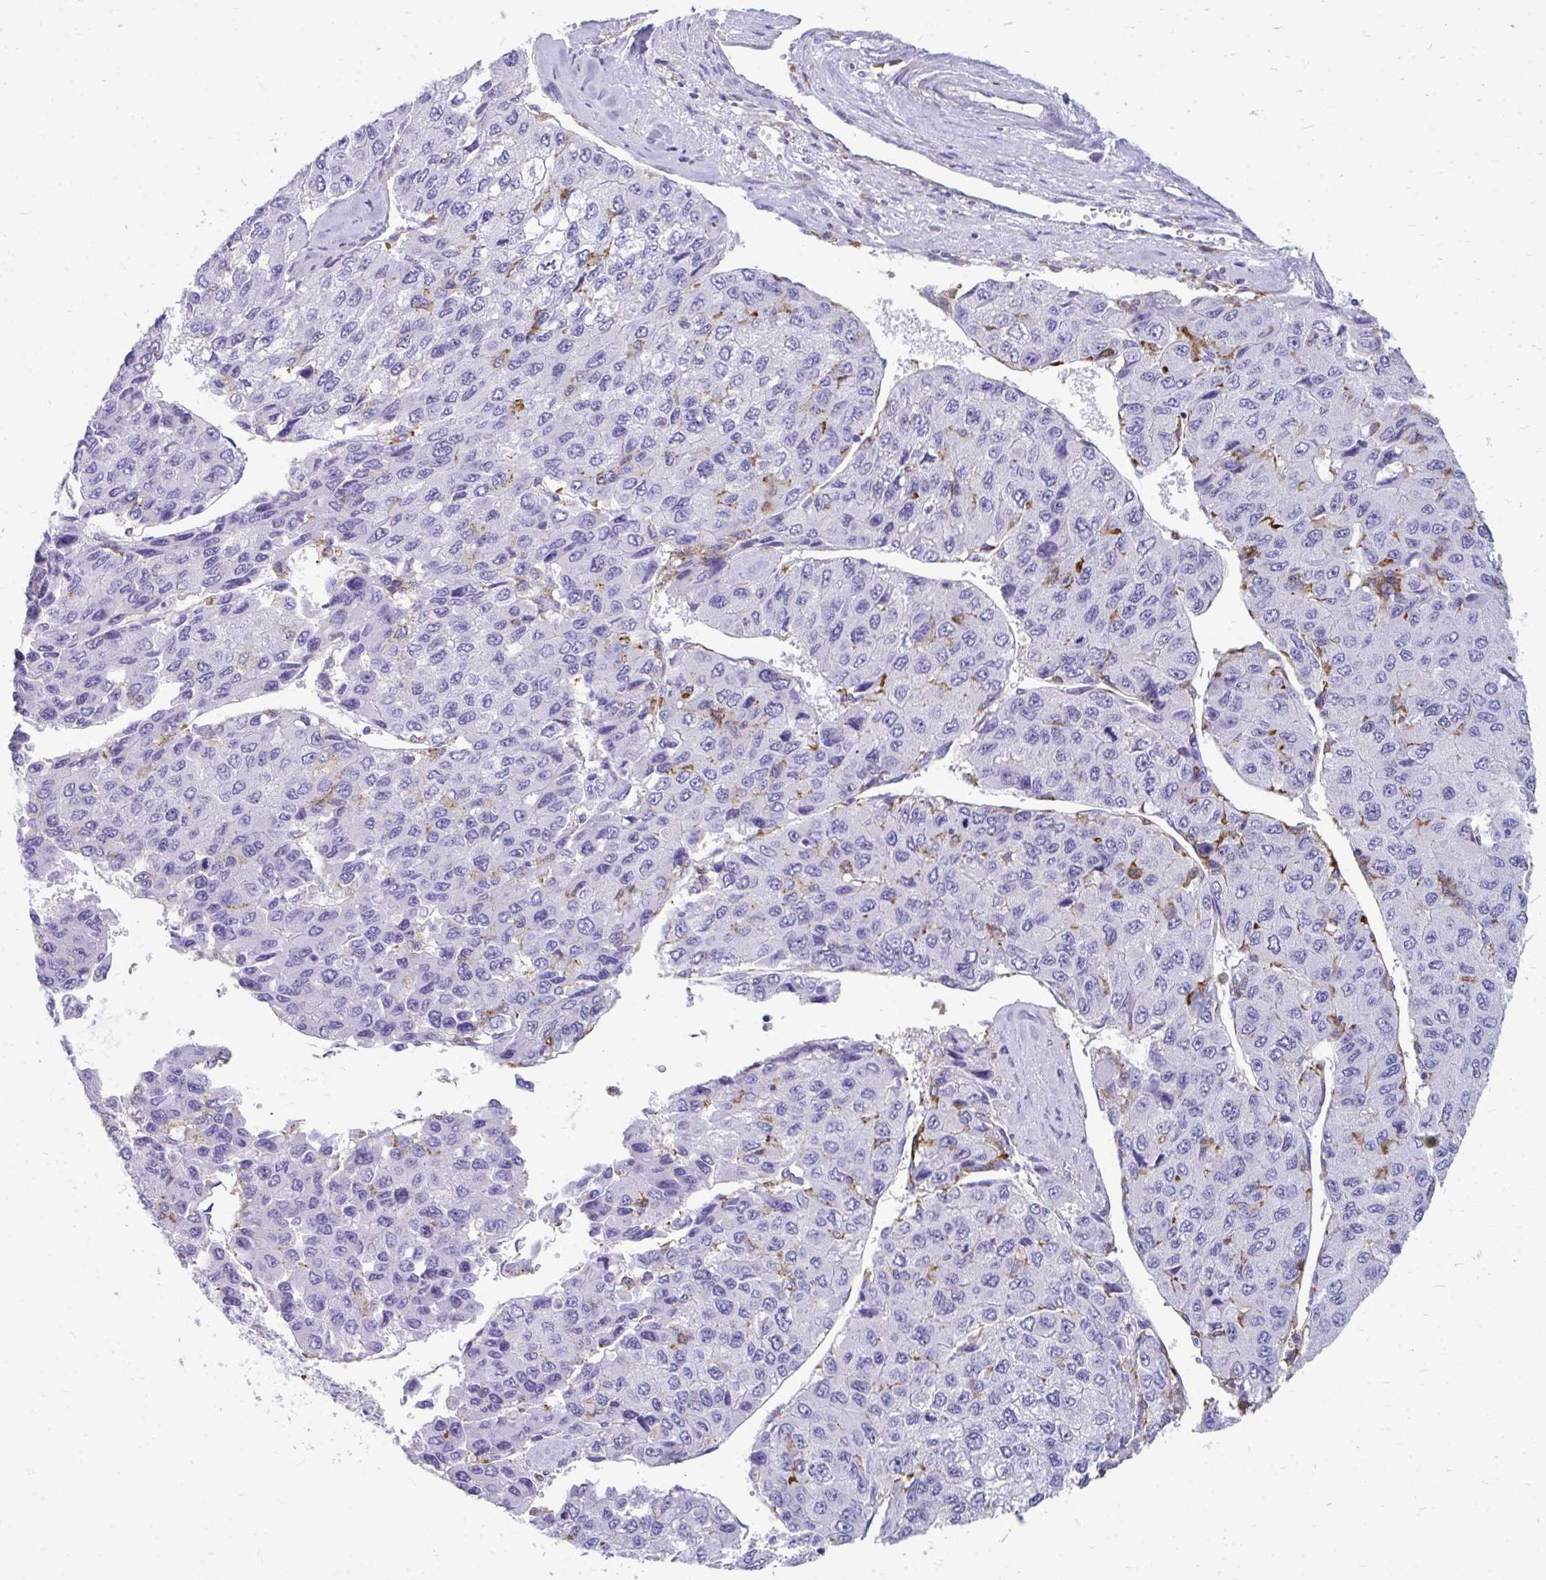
{"staining": {"intensity": "negative", "quantity": "none", "location": "none"}, "tissue": "liver cancer", "cell_type": "Tumor cells", "image_type": "cancer", "snomed": [{"axis": "morphology", "description": "Carcinoma, Hepatocellular, NOS"}, {"axis": "topography", "description": "Liver"}], "caption": "Tumor cells show no significant protein positivity in liver hepatocellular carcinoma. (DAB (3,3'-diaminobenzidine) IHC, high magnification).", "gene": "CD163", "patient": {"sex": "female", "age": 66}}